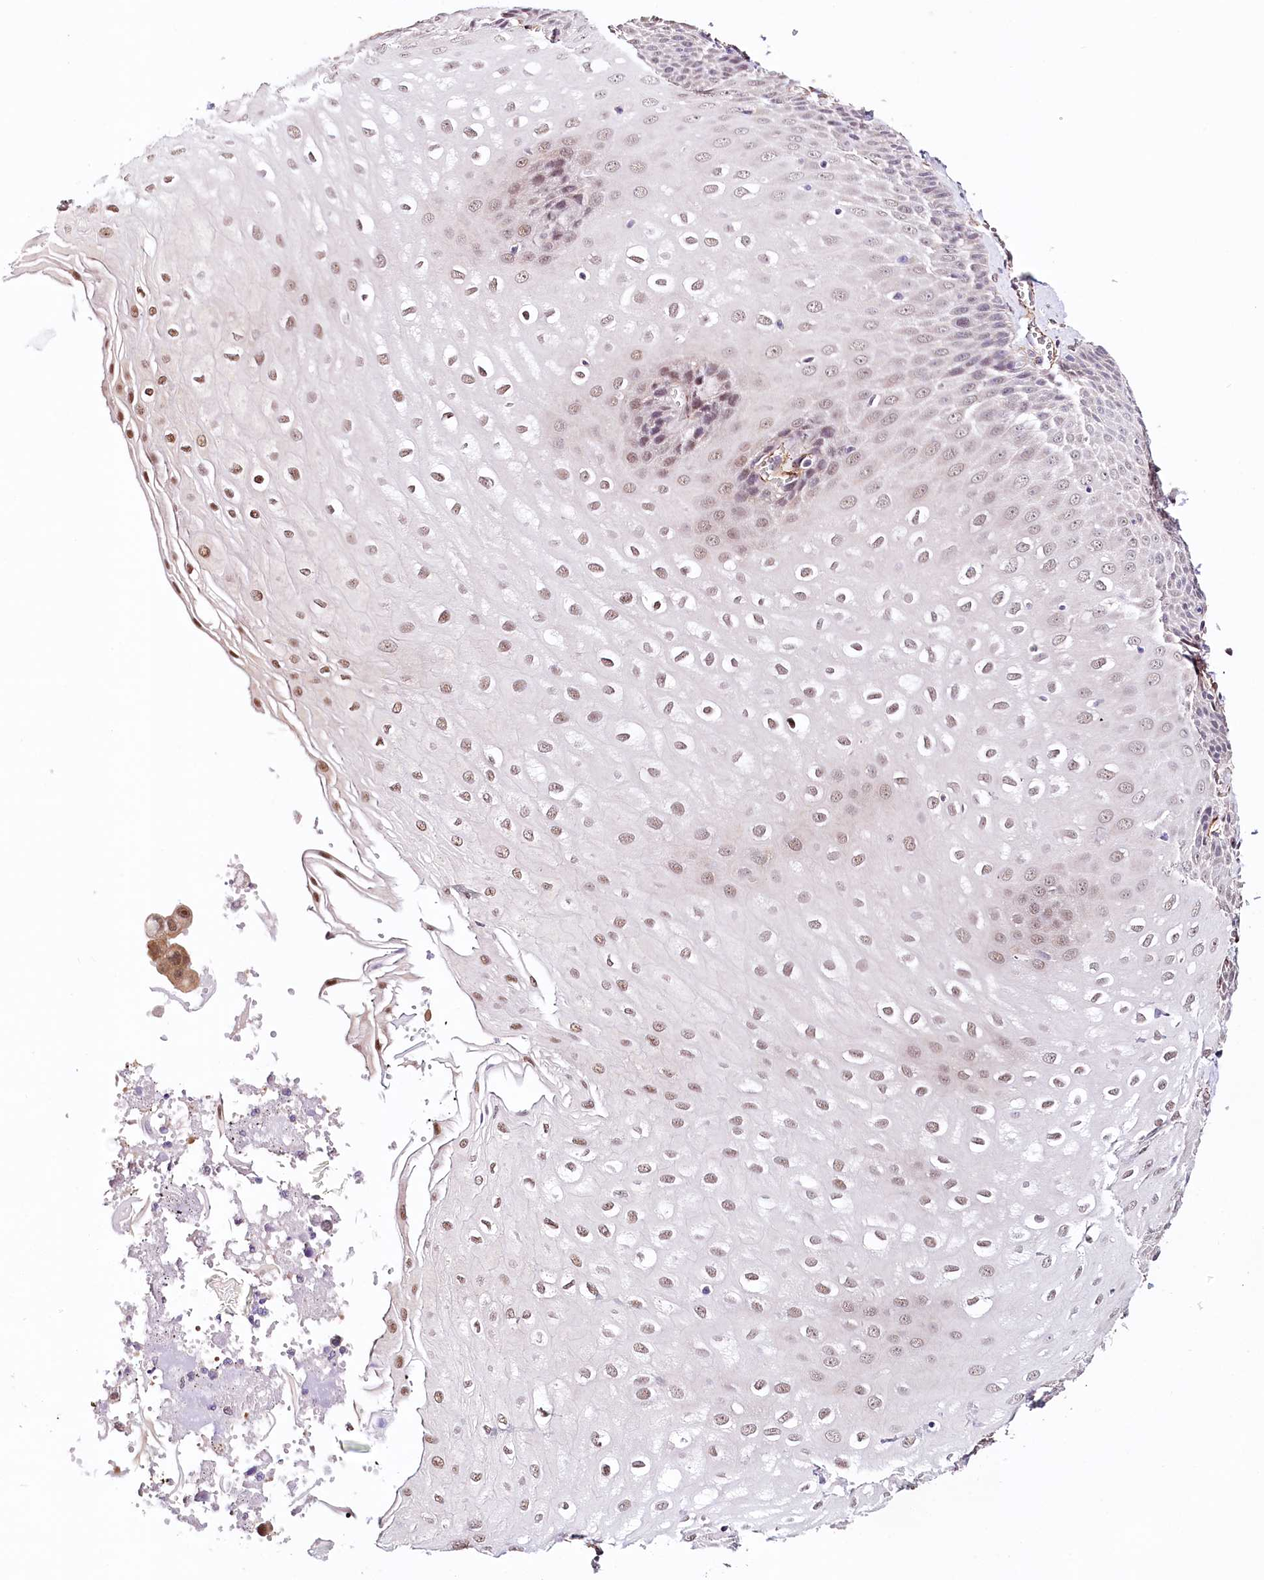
{"staining": {"intensity": "moderate", "quantity": "25%-75%", "location": "nuclear"}, "tissue": "esophagus", "cell_type": "Squamous epithelial cells", "image_type": "normal", "snomed": [{"axis": "morphology", "description": "Normal tissue, NOS"}, {"axis": "topography", "description": "Esophagus"}], "caption": "A photomicrograph of esophagus stained for a protein exhibits moderate nuclear brown staining in squamous epithelial cells. (DAB (3,3'-diaminobenzidine) = brown stain, brightfield microscopy at high magnification).", "gene": "PPP2R5B", "patient": {"sex": "male", "age": 60}}